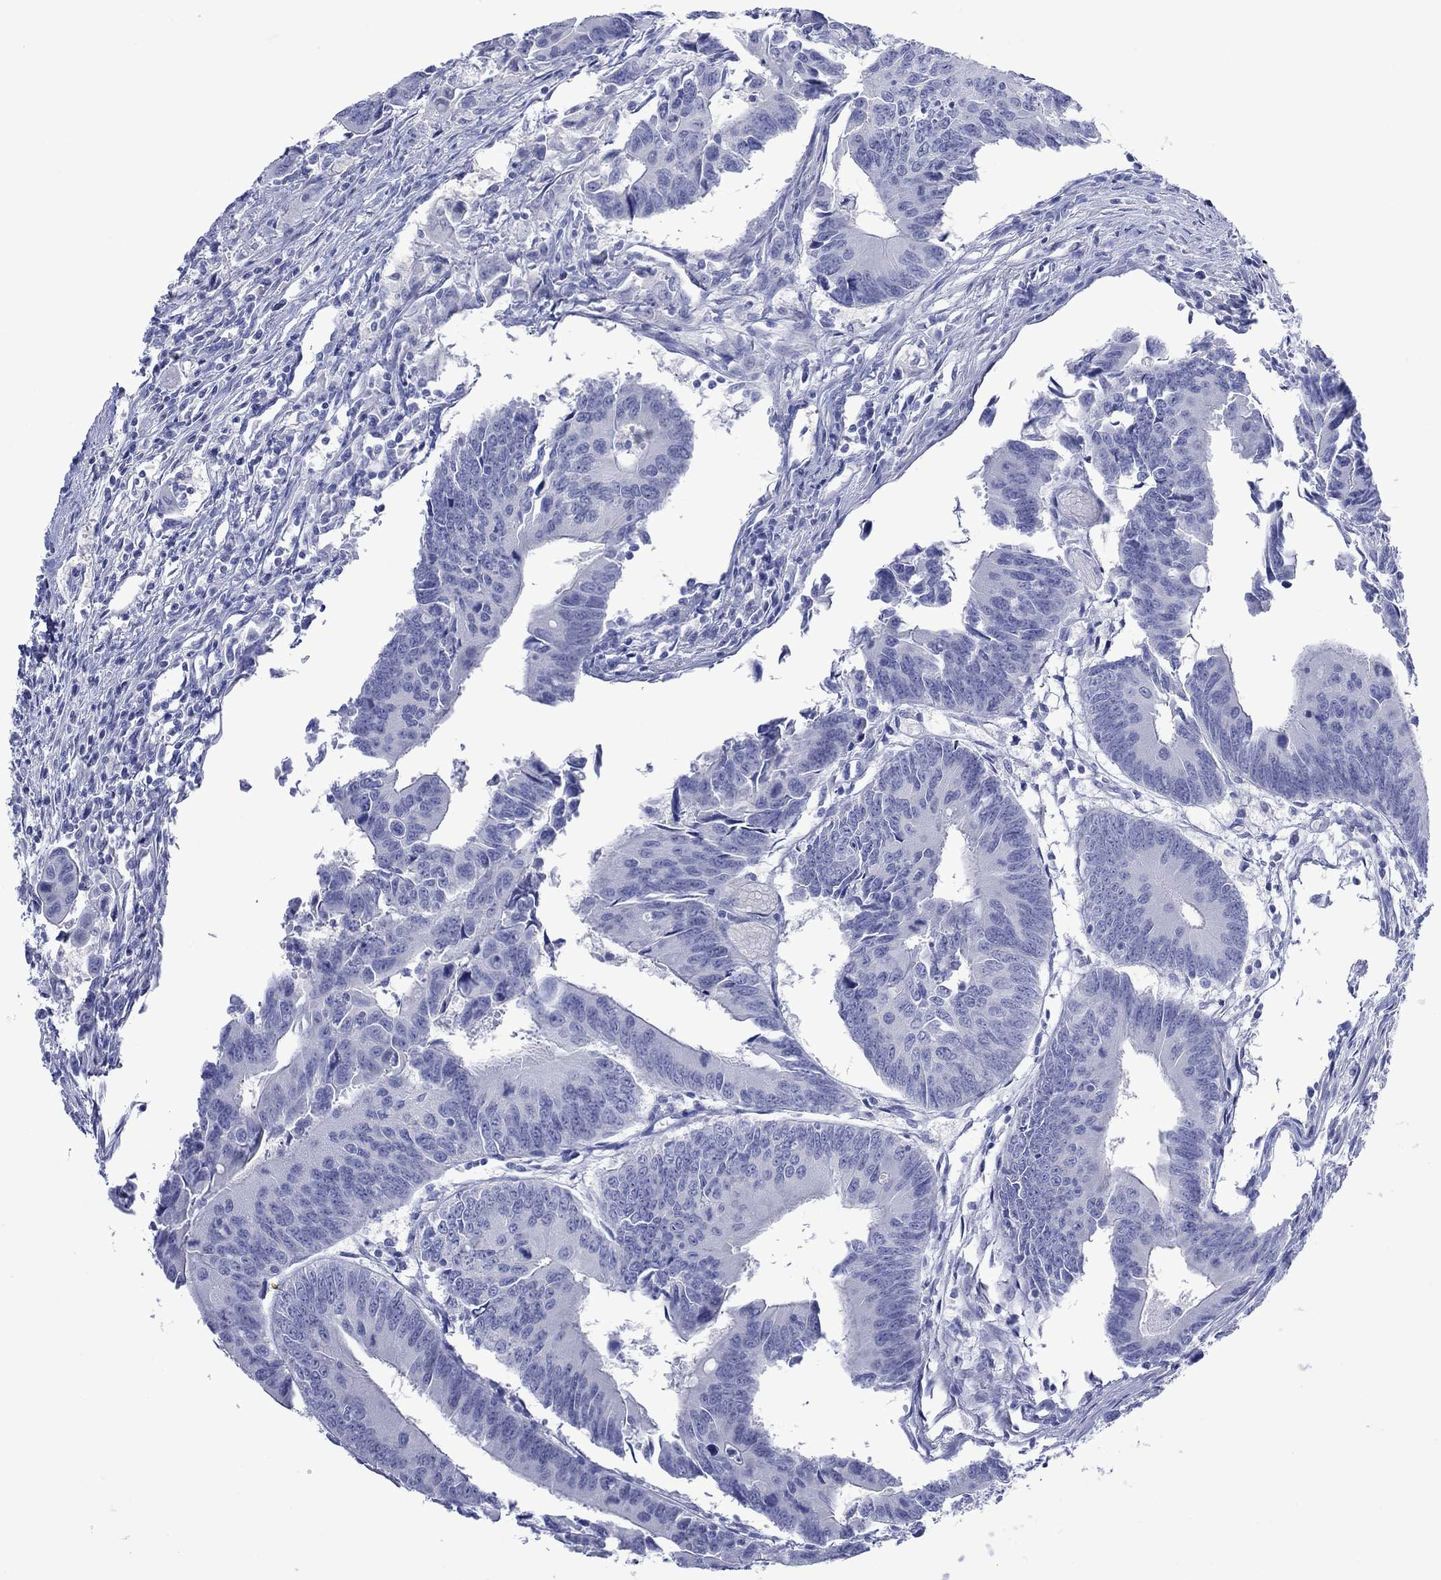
{"staining": {"intensity": "negative", "quantity": "none", "location": "none"}, "tissue": "colorectal cancer", "cell_type": "Tumor cells", "image_type": "cancer", "snomed": [{"axis": "morphology", "description": "Adenocarcinoma, NOS"}, {"axis": "topography", "description": "Rectum"}], "caption": "Tumor cells show no significant staining in colorectal cancer.", "gene": "MLANA", "patient": {"sex": "male", "age": 67}}